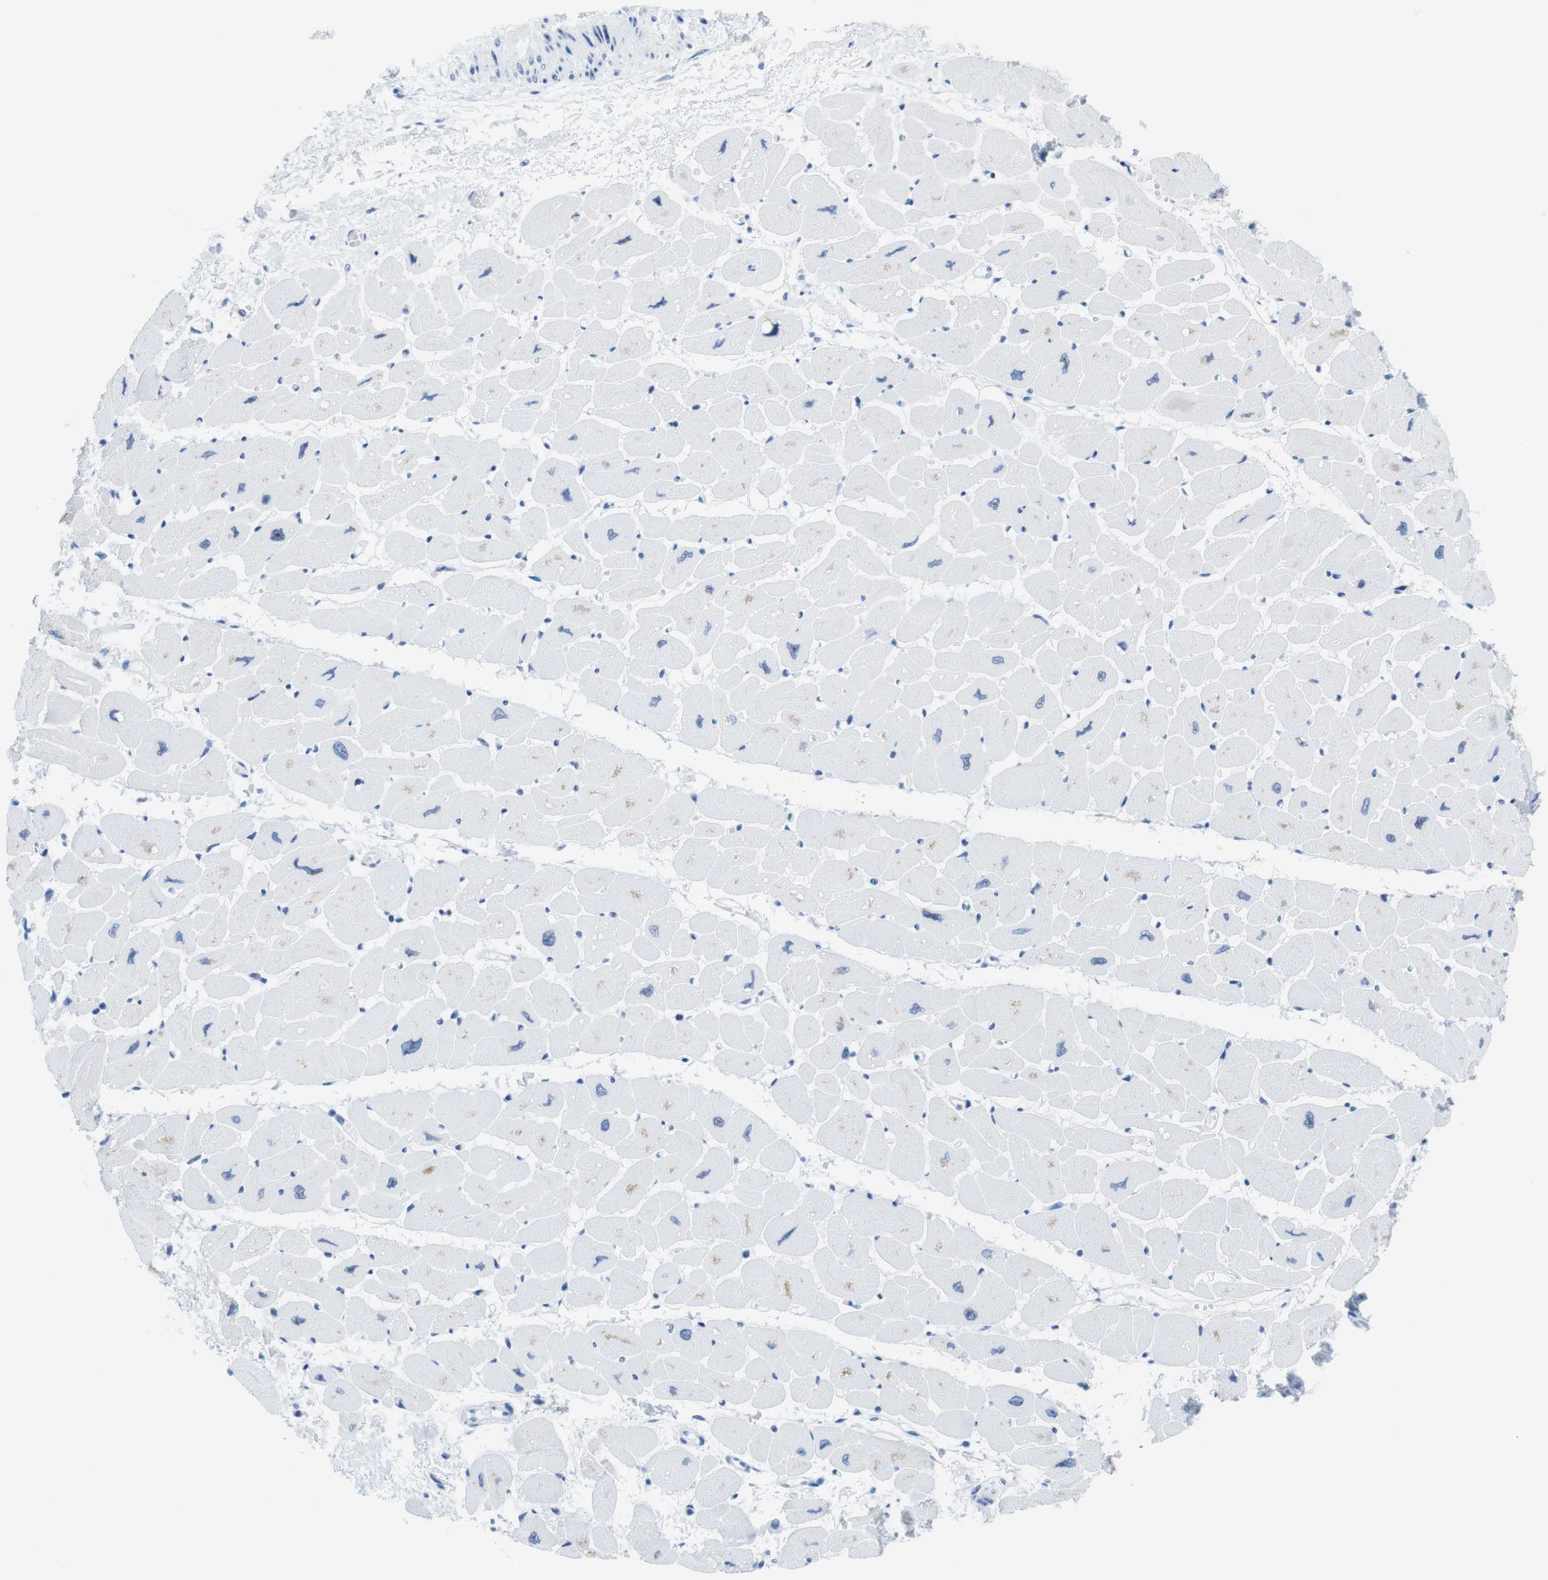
{"staining": {"intensity": "negative", "quantity": "none", "location": "none"}, "tissue": "heart muscle", "cell_type": "Cardiomyocytes", "image_type": "normal", "snomed": [{"axis": "morphology", "description": "Normal tissue, NOS"}, {"axis": "topography", "description": "Heart"}], "caption": "DAB immunohistochemical staining of normal heart muscle reveals no significant staining in cardiomyocytes. (Immunohistochemistry, brightfield microscopy, high magnification).", "gene": "NIFK", "patient": {"sex": "female", "age": 54}}